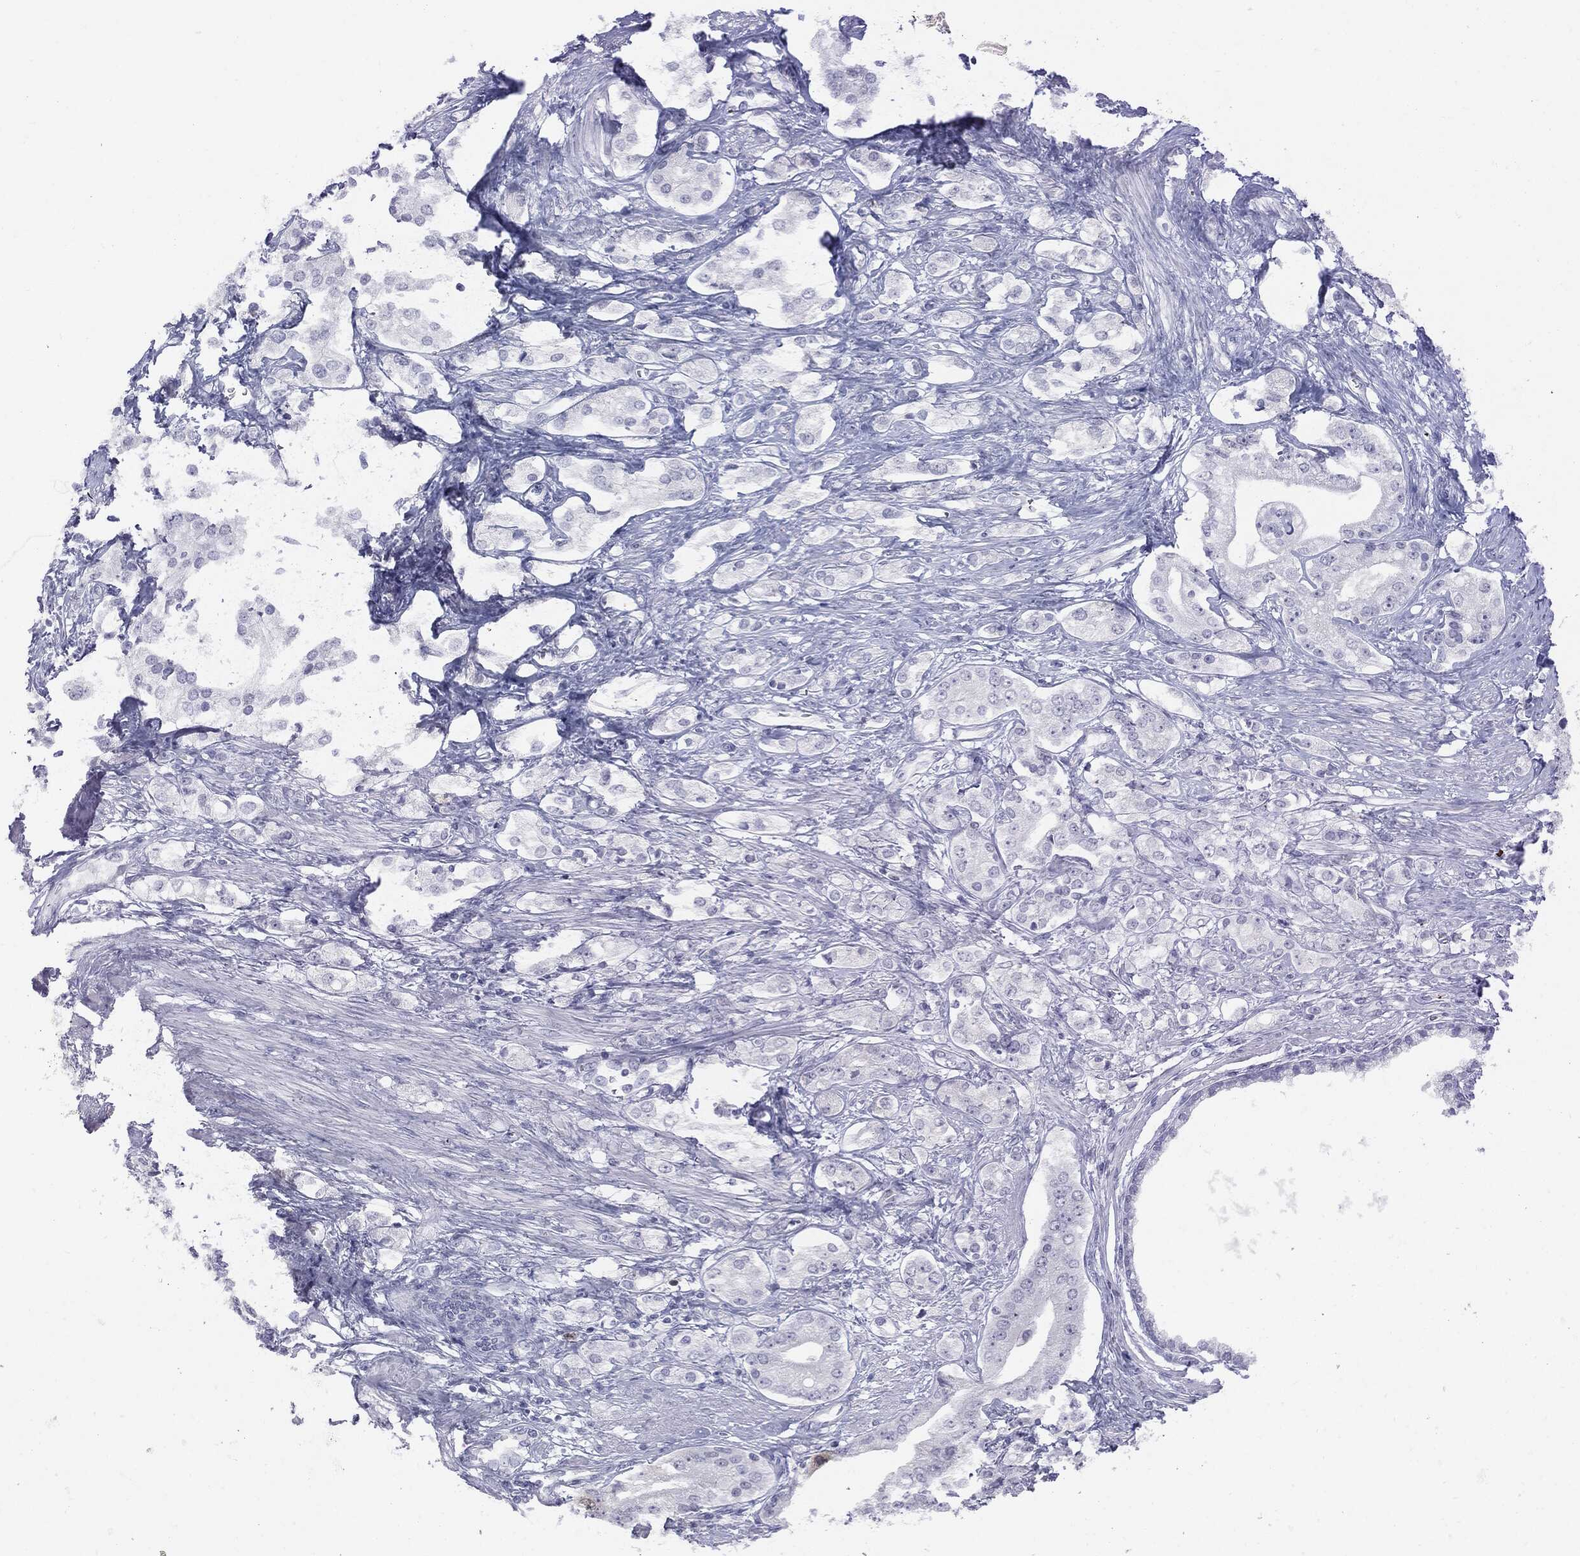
{"staining": {"intensity": "negative", "quantity": "none", "location": "none"}, "tissue": "prostate cancer", "cell_type": "Tumor cells", "image_type": "cancer", "snomed": [{"axis": "morphology", "description": "Adenocarcinoma, NOS"}, {"axis": "topography", "description": "Prostate and seminal vesicle, NOS"}, {"axis": "topography", "description": "Prostate"}], "caption": "Protein analysis of adenocarcinoma (prostate) exhibits no significant expression in tumor cells.", "gene": "UBE2C", "patient": {"sex": "male", "age": 67}}